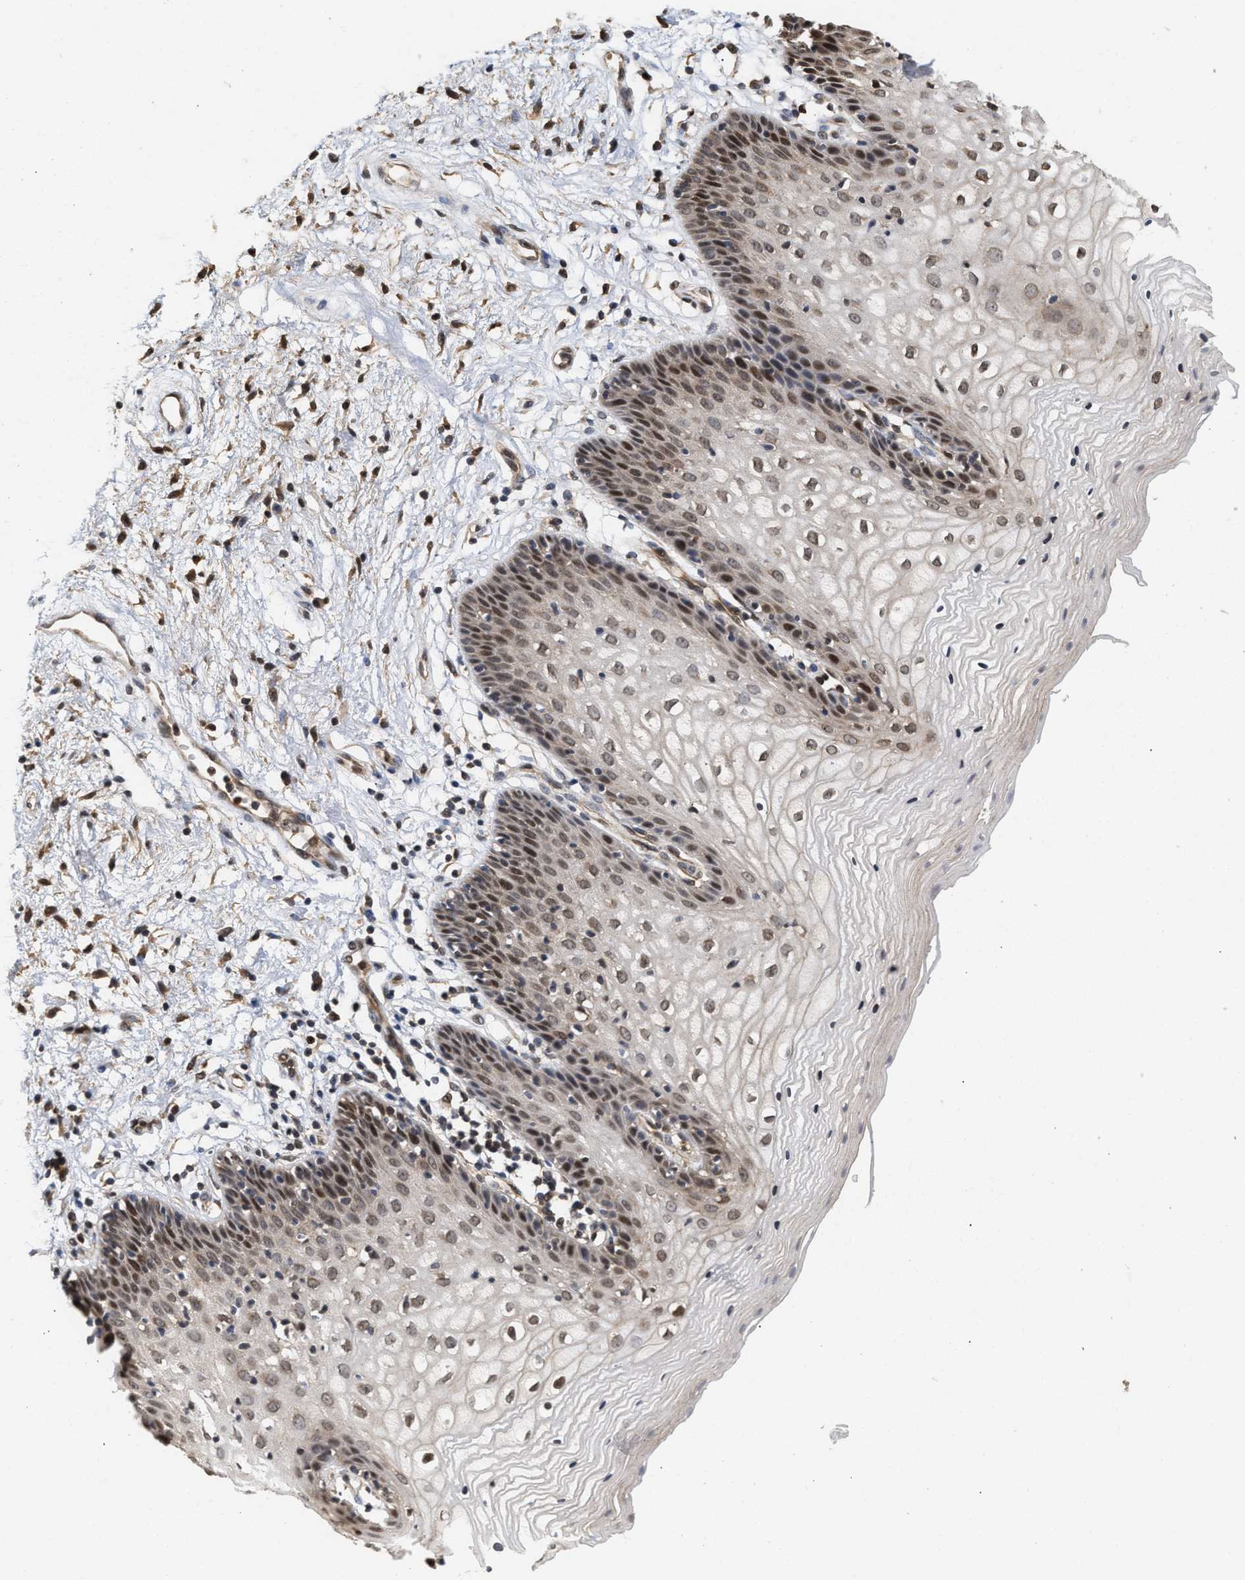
{"staining": {"intensity": "moderate", "quantity": ">75%", "location": "nuclear"}, "tissue": "vagina", "cell_type": "Squamous epithelial cells", "image_type": "normal", "snomed": [{"axis": "morphology", "description": "Normal tissue, NOS"}, {"axis": "topography", "description": "Vagina"}], "caption": "Immunohistochemistry (IHC) staining of normal vagina, which displays medium levels of moderate nuclear staining in about >75% of squamous epithelial cells indicating moderate nuclear protein positivity. The staining was performed using DAB (brown) for protein detection and nuclei were counterstained in hematoxylin (blue).", "gene": "ABHD5", "patient": {"sex": "female", "age": 34}}